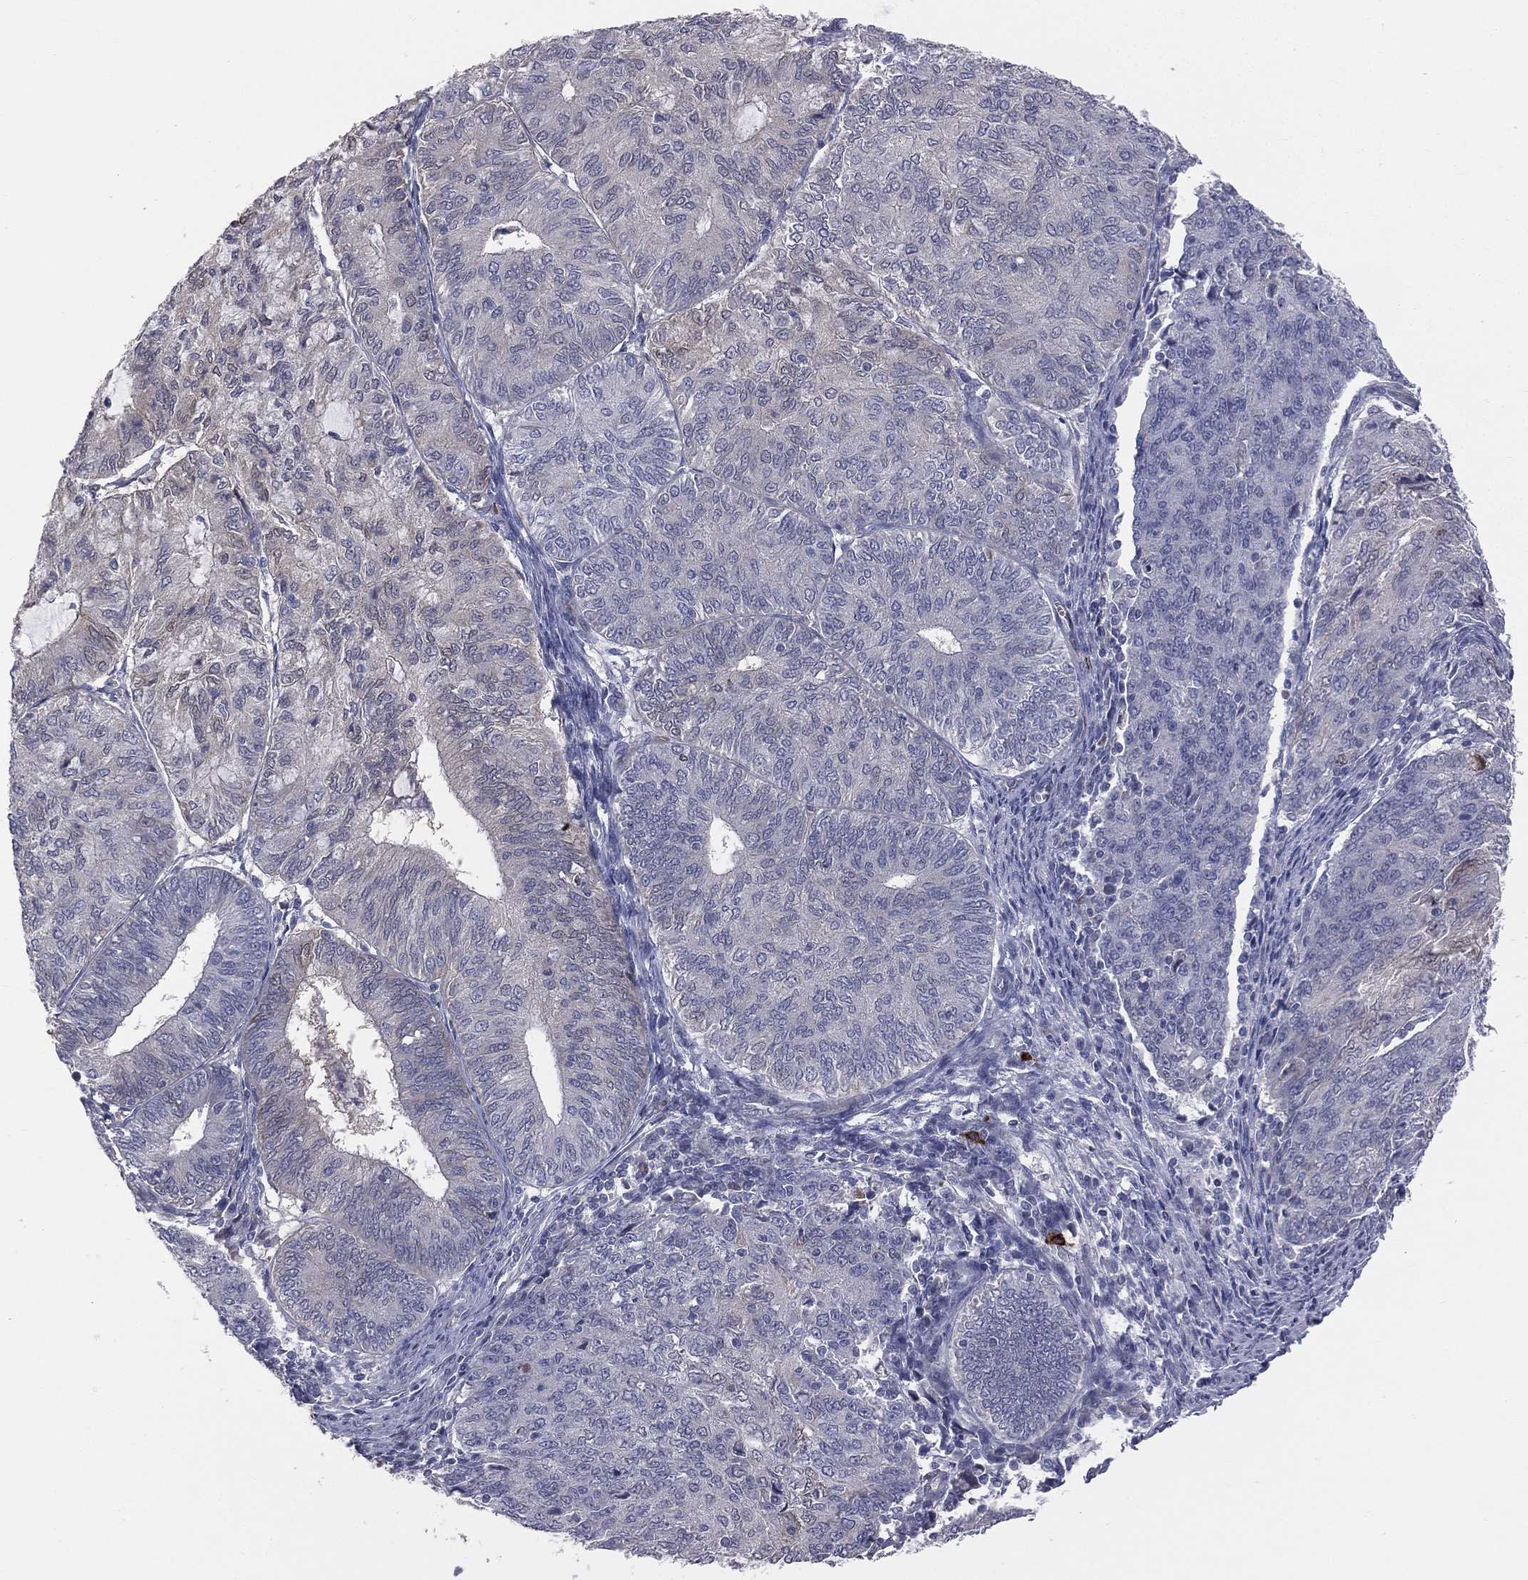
{"staining": {"intensity": "weak", "quantity": "<25%", "location": "cytoplasmic/membranous"}, "tissue": "endometrial cancer", "cell_type": "Tumor cells", "image_type": "cancer", "snomed": [{"axis": "morphology", "description": "Adenocarcinoma, NOS"}, {"axis": "topography", "description": "Endometrium"}], "caption": "This image is of endometrial cancer stained with immunohistochemistry (IHC) to label a protein in brown with the nuclei are counter-stained blue. There is no positivity in tumor cells.", "gene": "DMKN", "patient": {"sex": "female", "age": 82}}